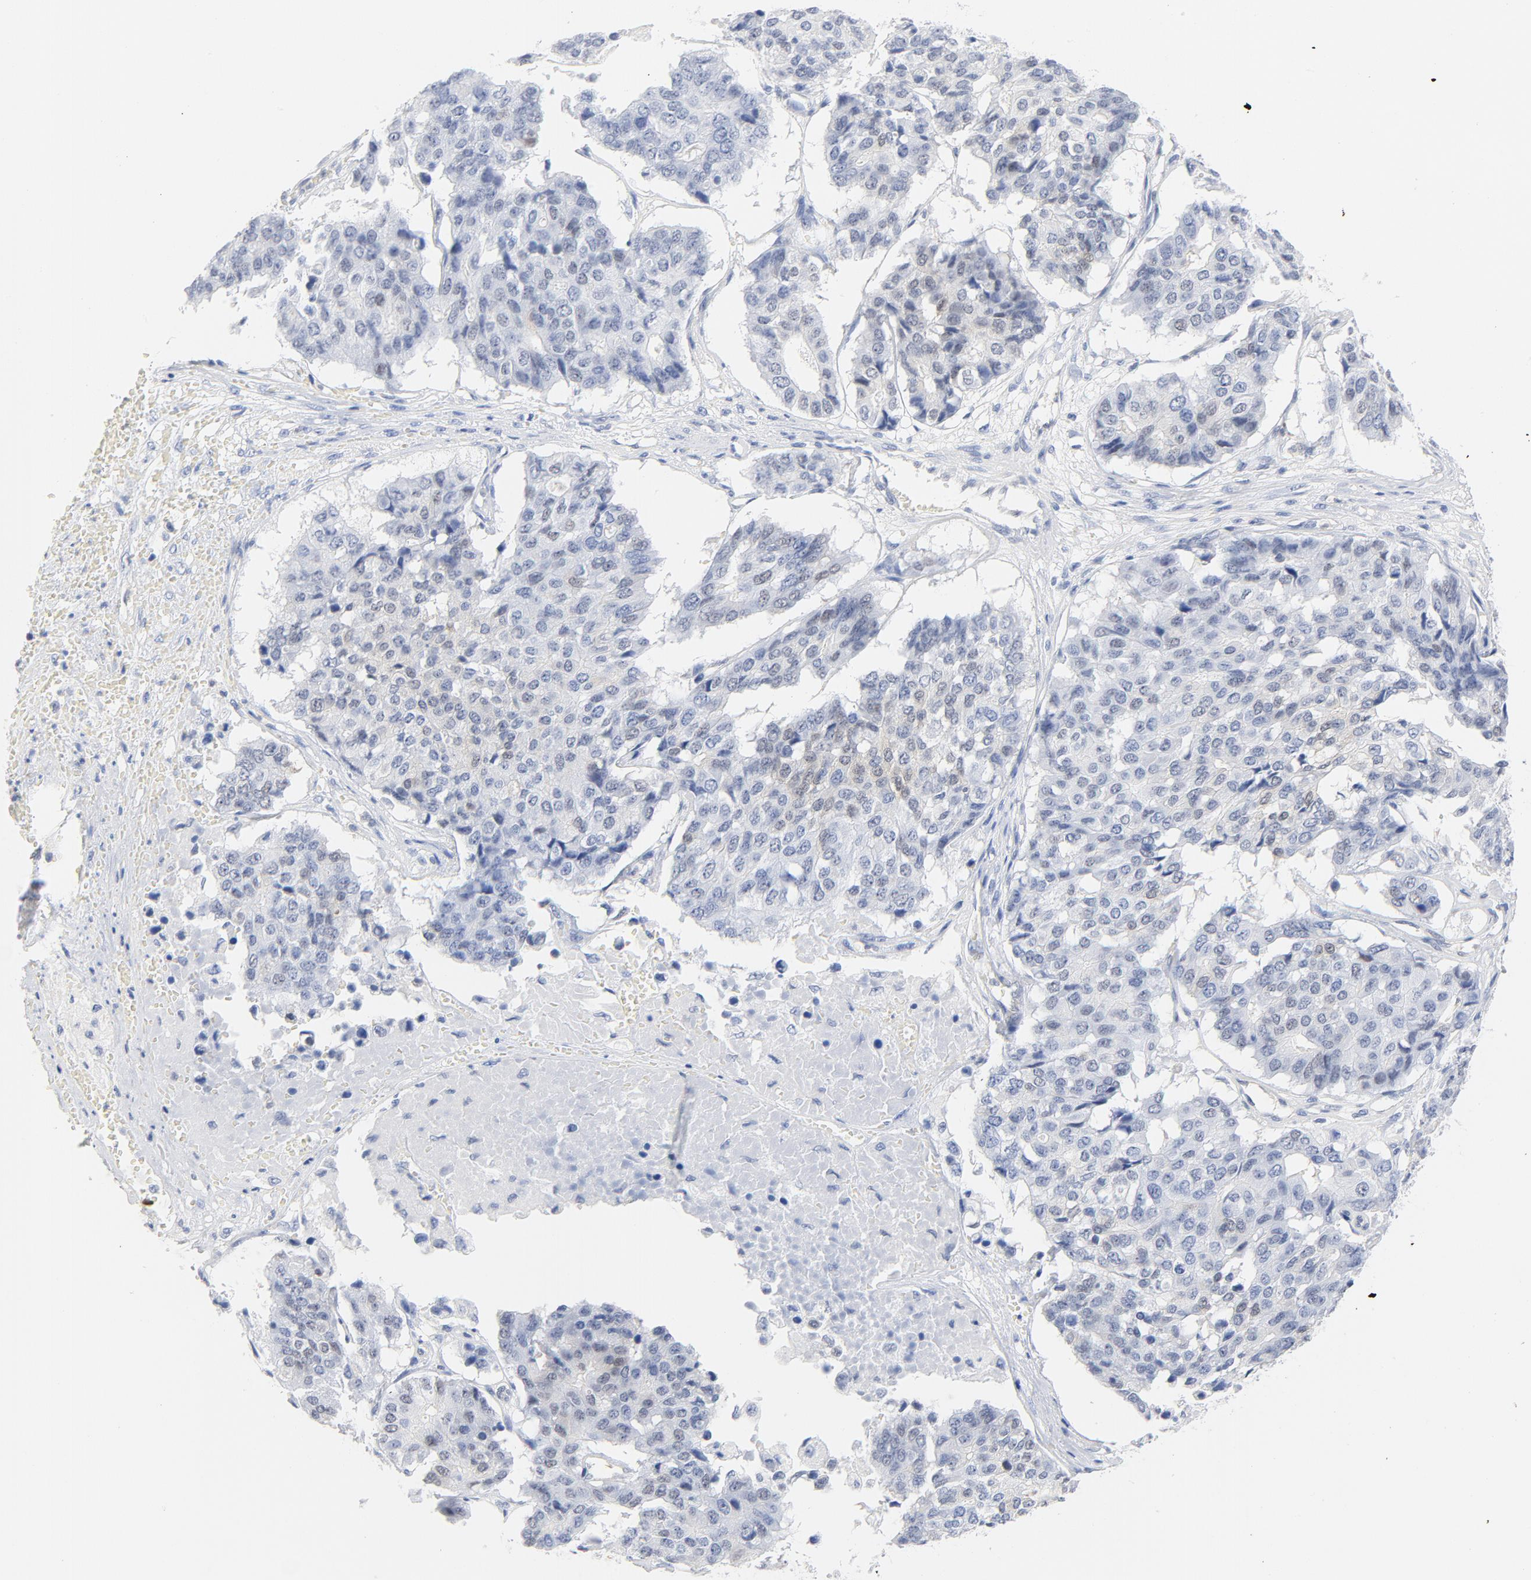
{"staining": {"intensity": "weak", "quantity": "<25%", "location": "nuclear"}, "tissue": "pancreatic cancer", "cell_type": "Tumor cells", "image_type": "cancer", "snomed": [{"axis": "morphology", "description": "Adenocarcinoma, NOS"}, {"axis": "topography", "description": "Pancreas"}], "caption": "Human pancreatic cancer stained for a protein using immunohistochemistry (IHC) shows no positivity in tumor cells.", "gene": "CDKN1B", "patient": {"sex": "male", "age": 50}}